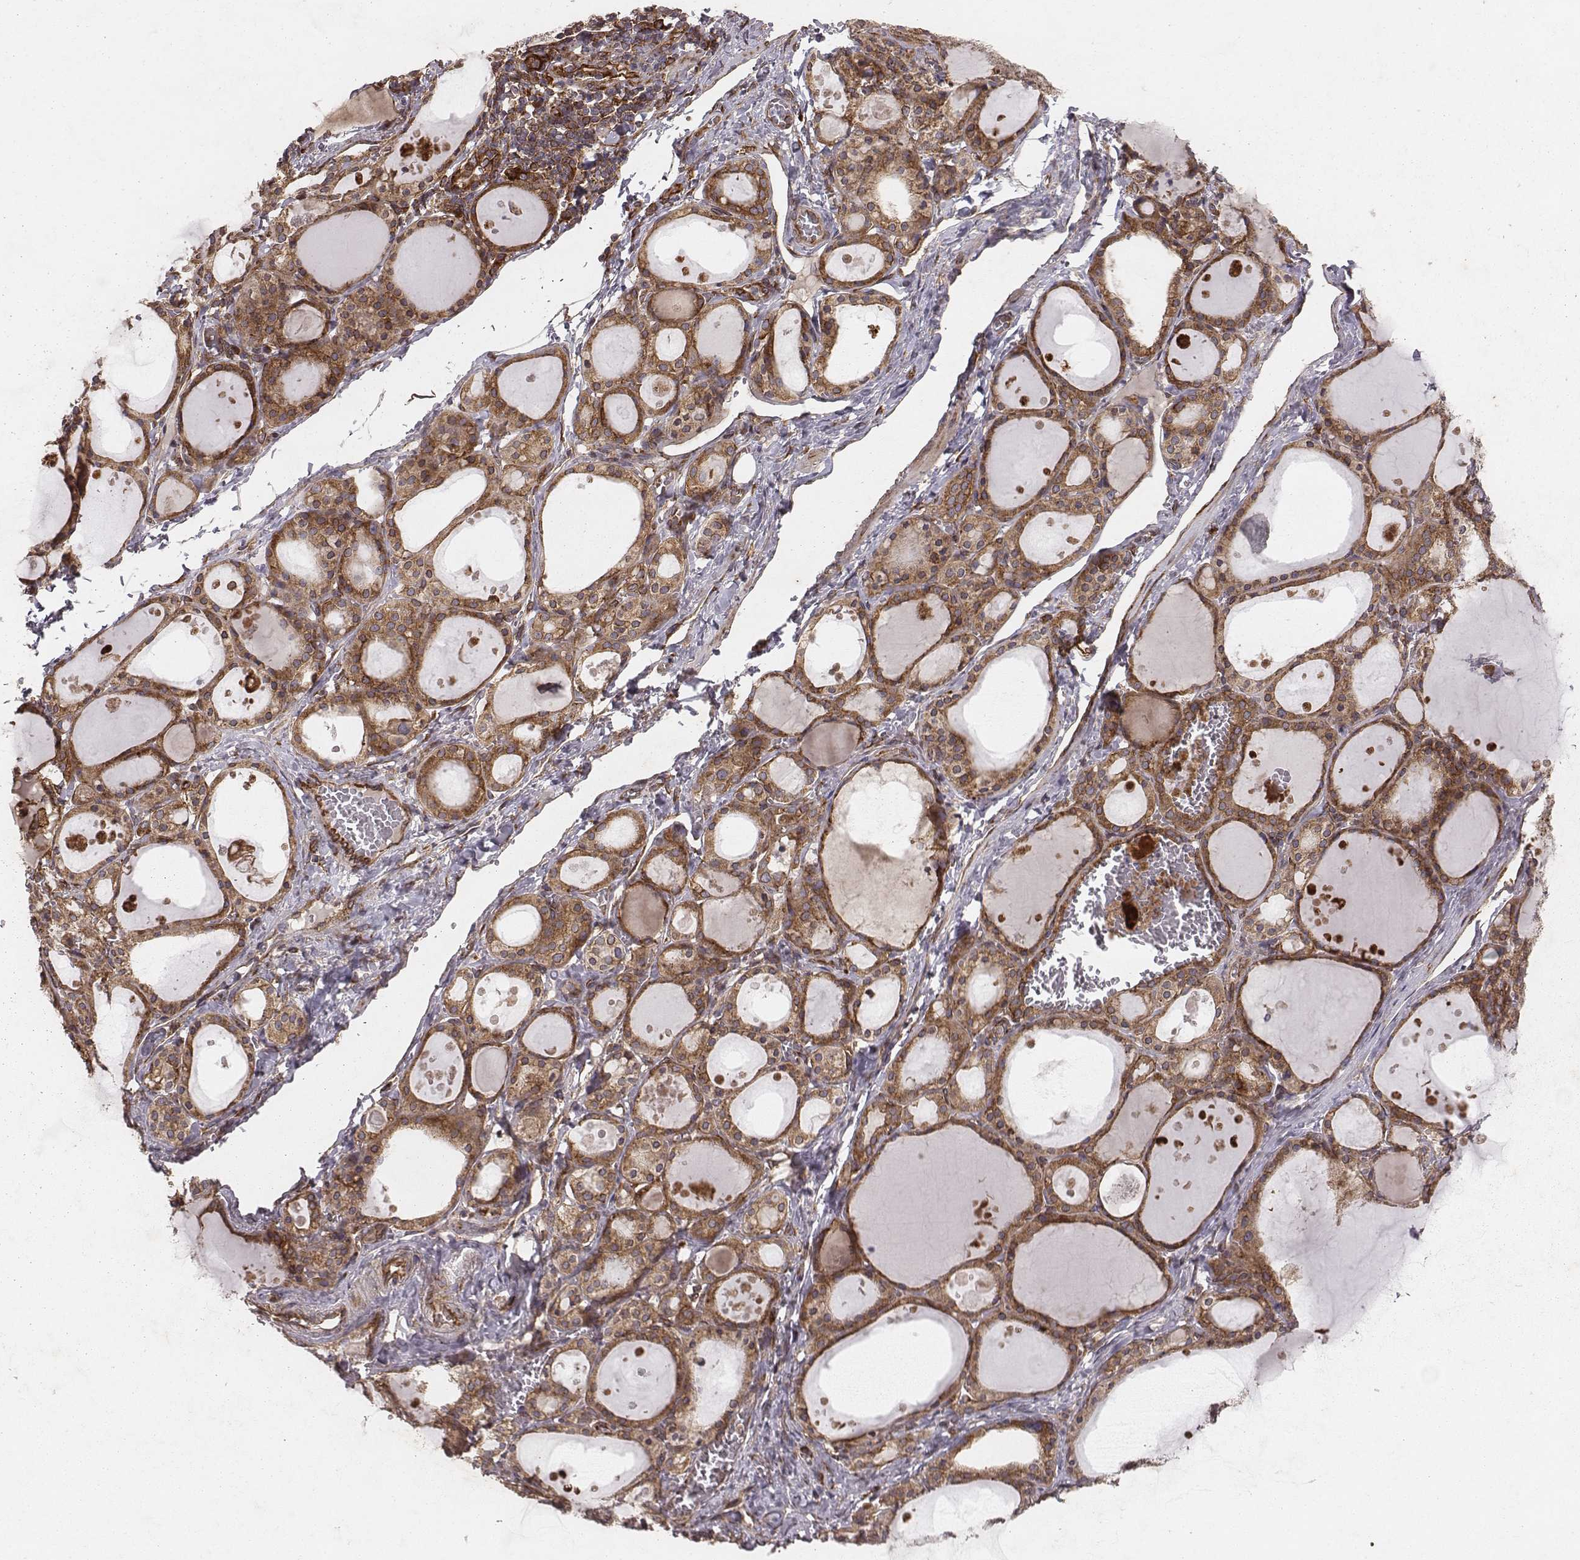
{"staining": {"intensity": "strong", "quantity": ">75%", "location": "cytoplasmic/membranous"}, "tissue": "thyroid gland", "cell_type": "Glandular cells", "image_type": "normal", "snomed": [{"axis": "morphology", "description": "Normal tissue, NOS"}, {"axis": "topography", "description": "Thyroid gland"}], "caption": "A high-resolution histopathology image shows immunohistochemistry staining of normal thyroid gland, which displays strong cytoplasmic/membranous expression in approximately >75% of glandular cells. Nuclei are stained in blue.", "gene": "TXLNA", "patient": {"sex": "male", "age": 68}}